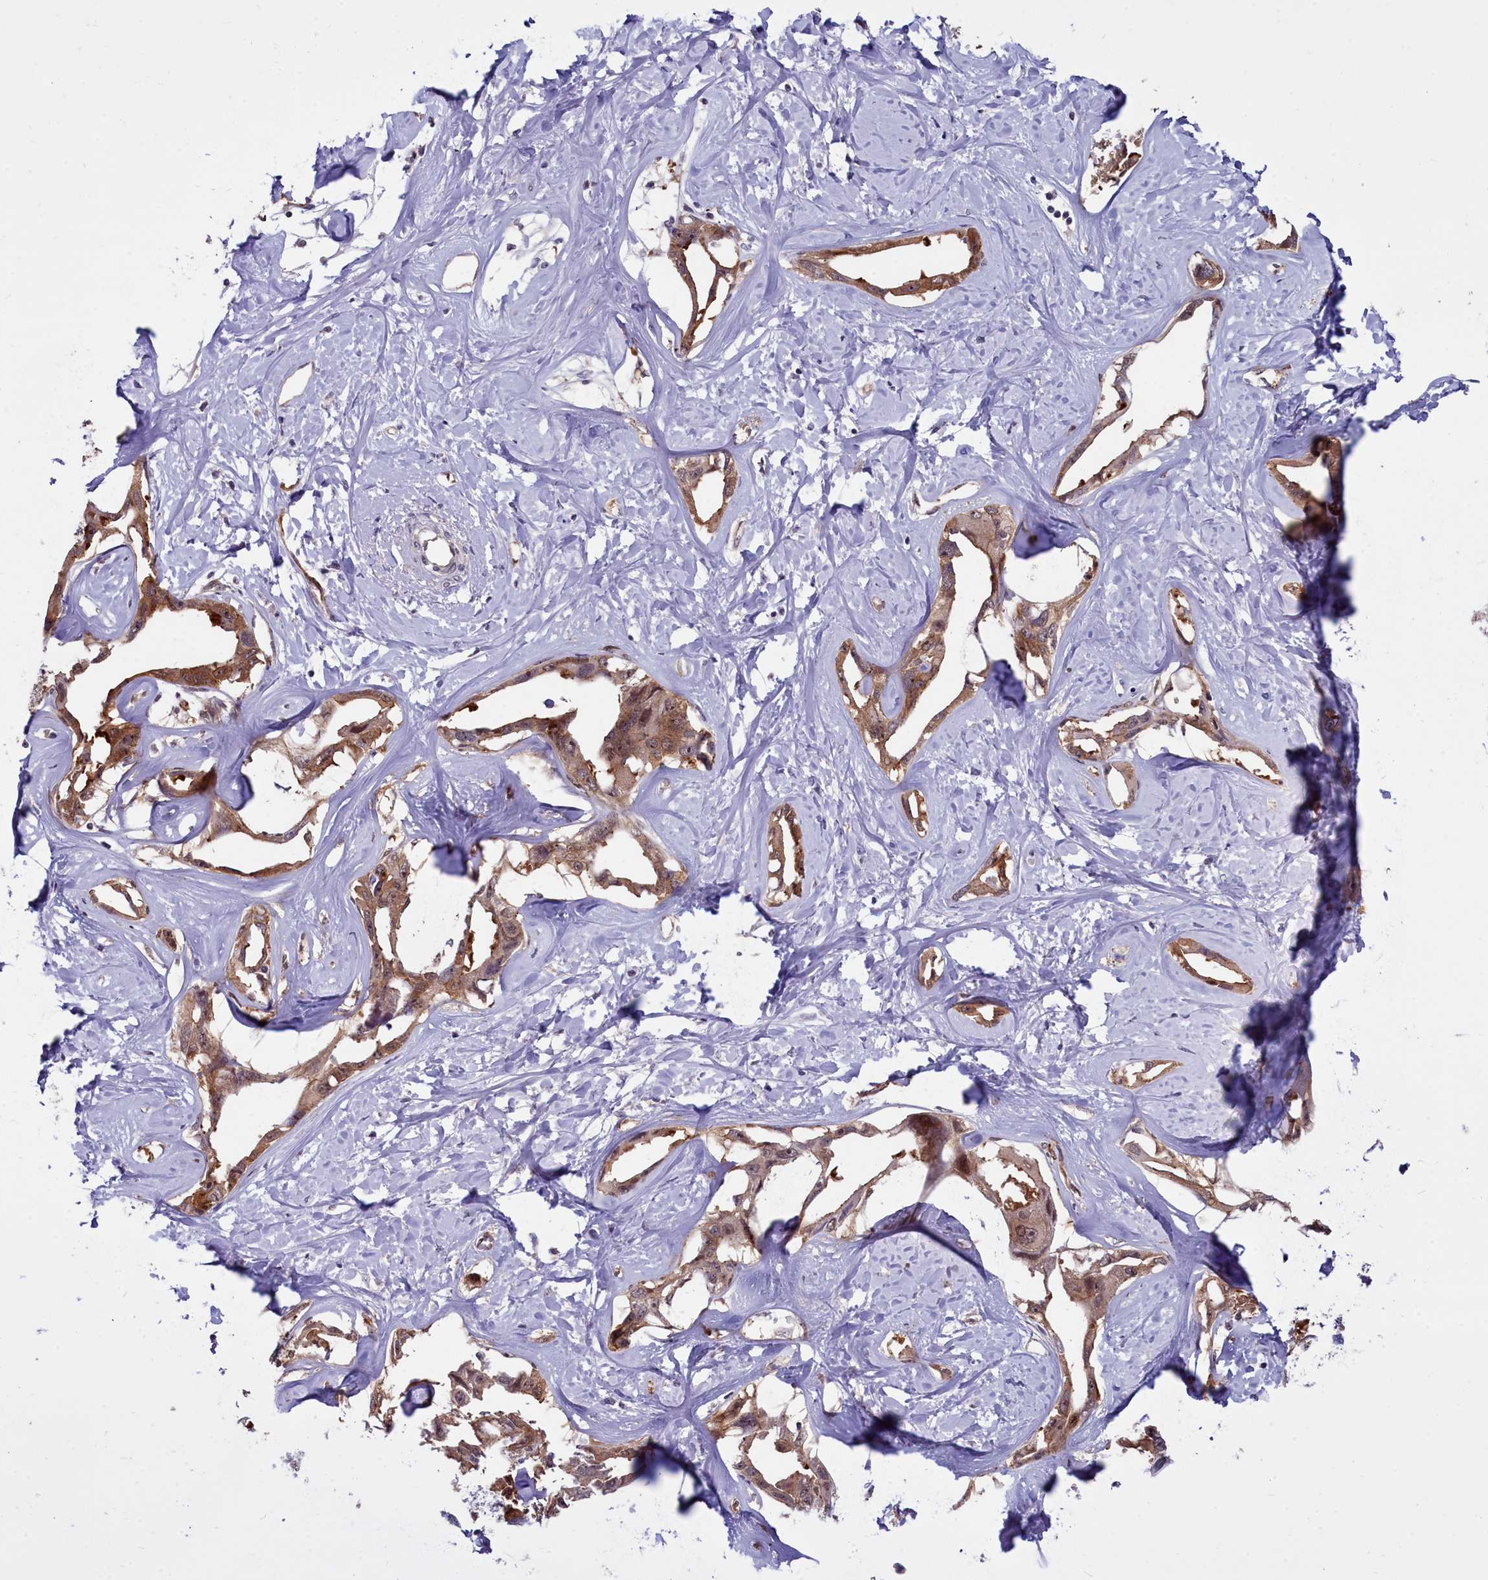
{"staining": {"intensity": "moderate", "quantity": ">75%", "location": "cytoplasmic/membranous"}, "tissue": "liver cancer", "cell_type": "Tumor cells", "image_type": "cancer", "snomed": [{"axis": "morphology", "description": "Cholangiocarcinoma"}, {"axis": "topography", "description": "Liver"}], "caption": "Immunohistochemistry histopathology image of human cholangiocarcinoma (liver) stained for a protein (brown), which reveals medium levels of moderate cytoplasmic/membranous positivity in about >75% of tumor cells.", "gene": "BCAR1", "patient": {"sex": "male", "age": 59}}